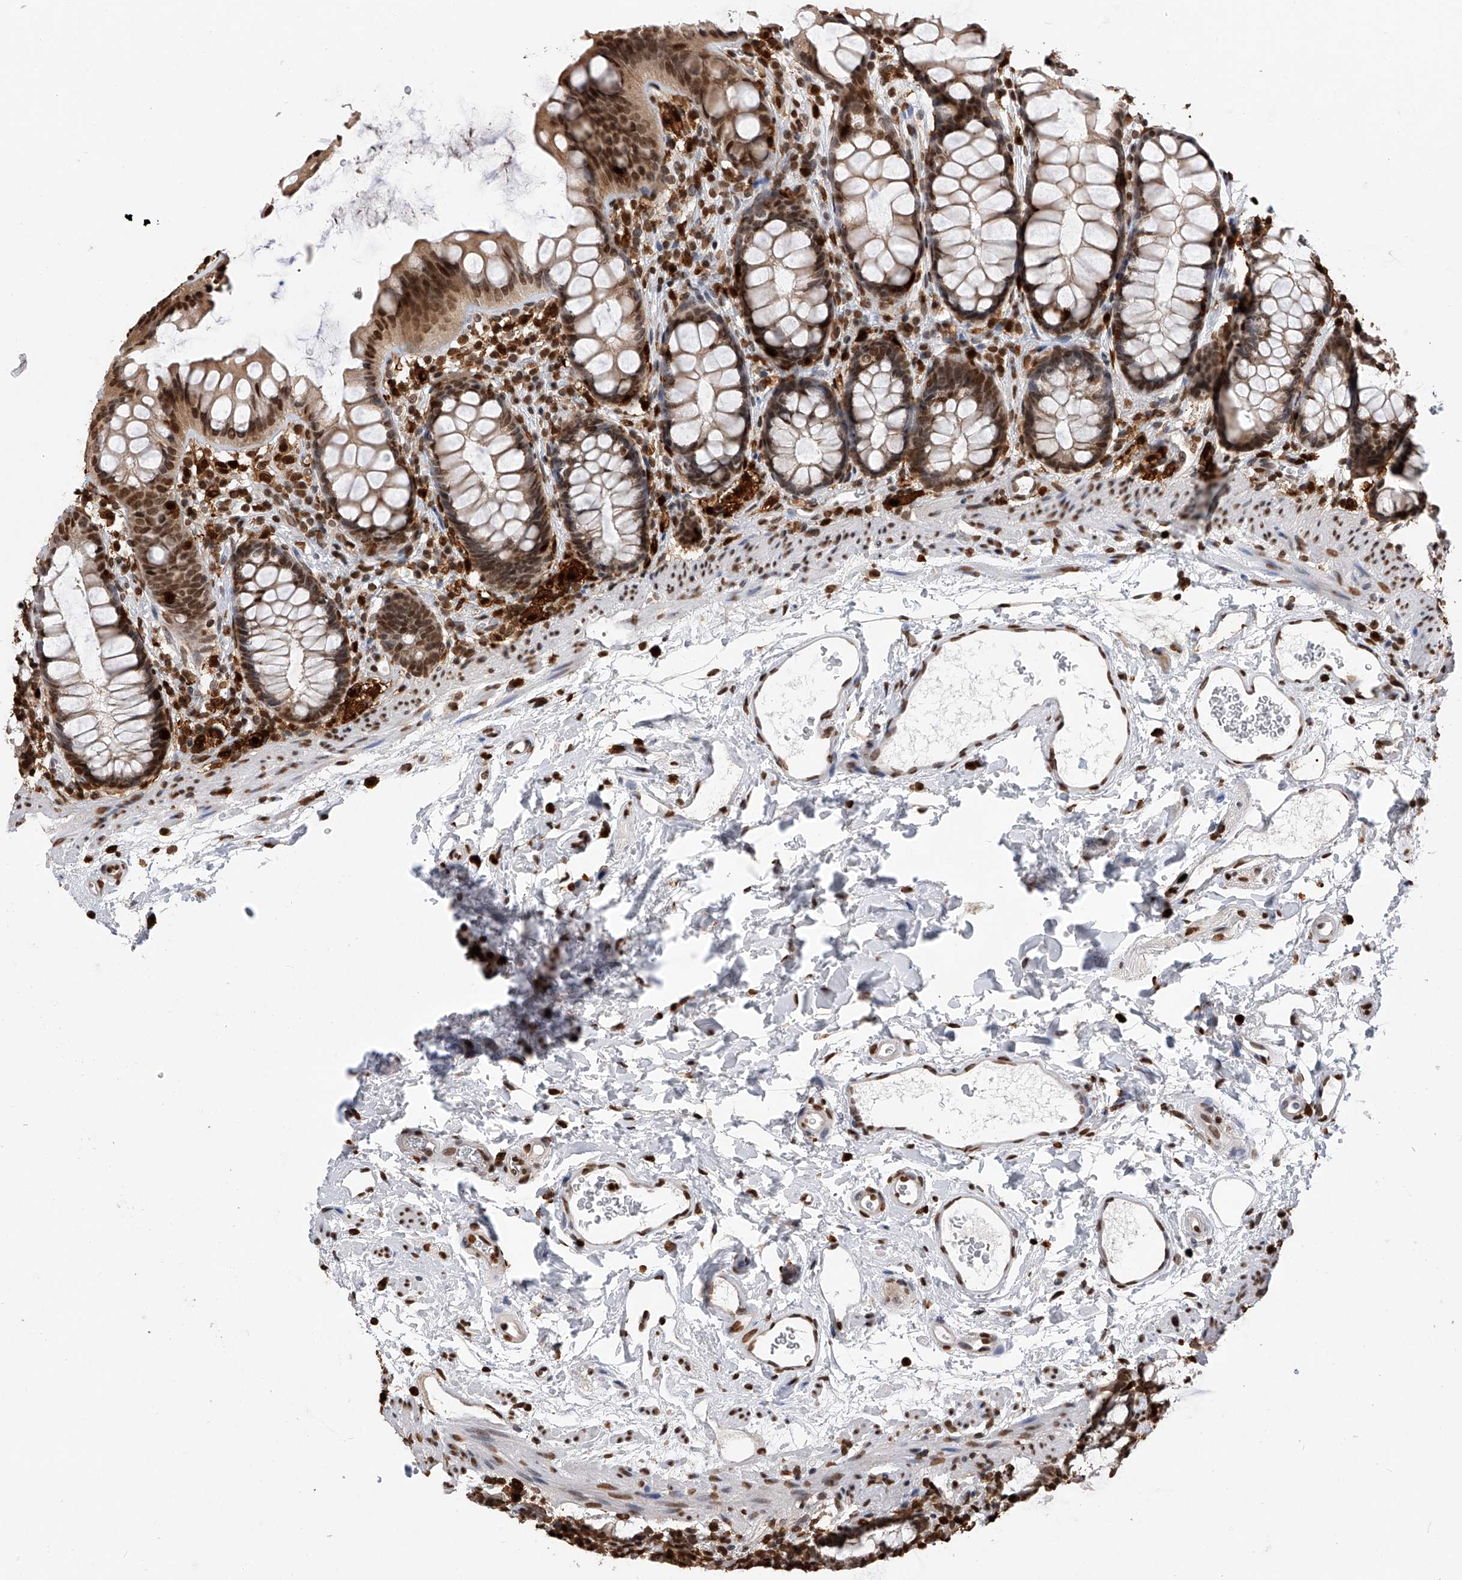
{"staining": {"intensity": "moderate", "quantity": ">75%", "location": "nuclear"}, "tissue": "rectum", "cell_type": "Glandular cells", "image_type": "normal", "snomed": [{"axis": "morphology", "description": "Normal tissue, NOS"}, {"axis": "topography", "description": "Rectum"}], "caption": "Brown immunohistochemical staining in normal rectum displays moderate nuclear expression in approximately >75% of glandular cells. (Brightfield microscopy of DAB IHC at high magnification).", "gene": "CFAP410", "patient": {"sex": "female", "age": 65}}